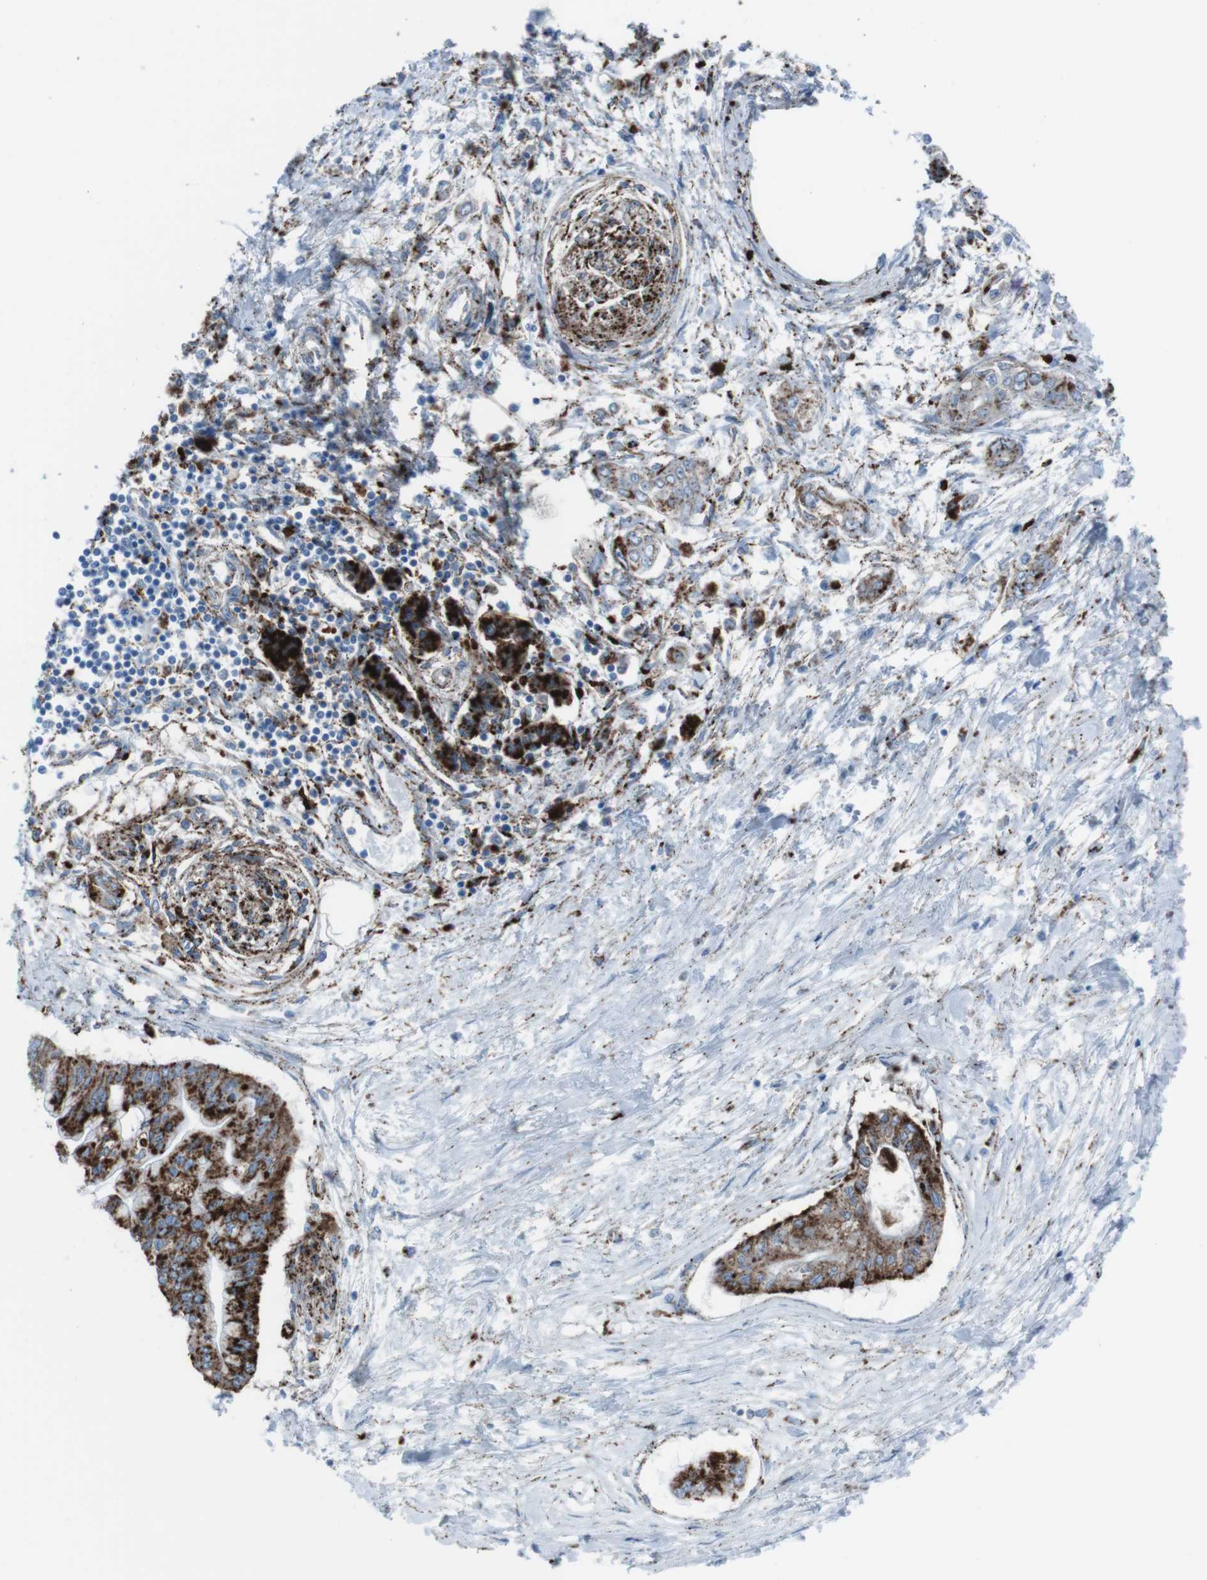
{"staining": {"intensity": "strong", "quantity": ">75%", "location": "cytoplasmic/membranous"}, "tissue": "pancreatic cancer", "cell_type": "Tumor cells", "image_type": "cancer", "snomed": [{"axis": "morphology", "description": "Adenocarcinoma, NOS"}, {"axis": "topography", "description": "Pancreas"}], "caption": "DAB immunohistochemical staining of human adenocarcinoma (pancreatic) reveals strong cytoplasmic/membranous protein positivity in about >75% of tumor cells.", "gene": "SCARB2", "patient": {"sex": "female", "age": 77}}